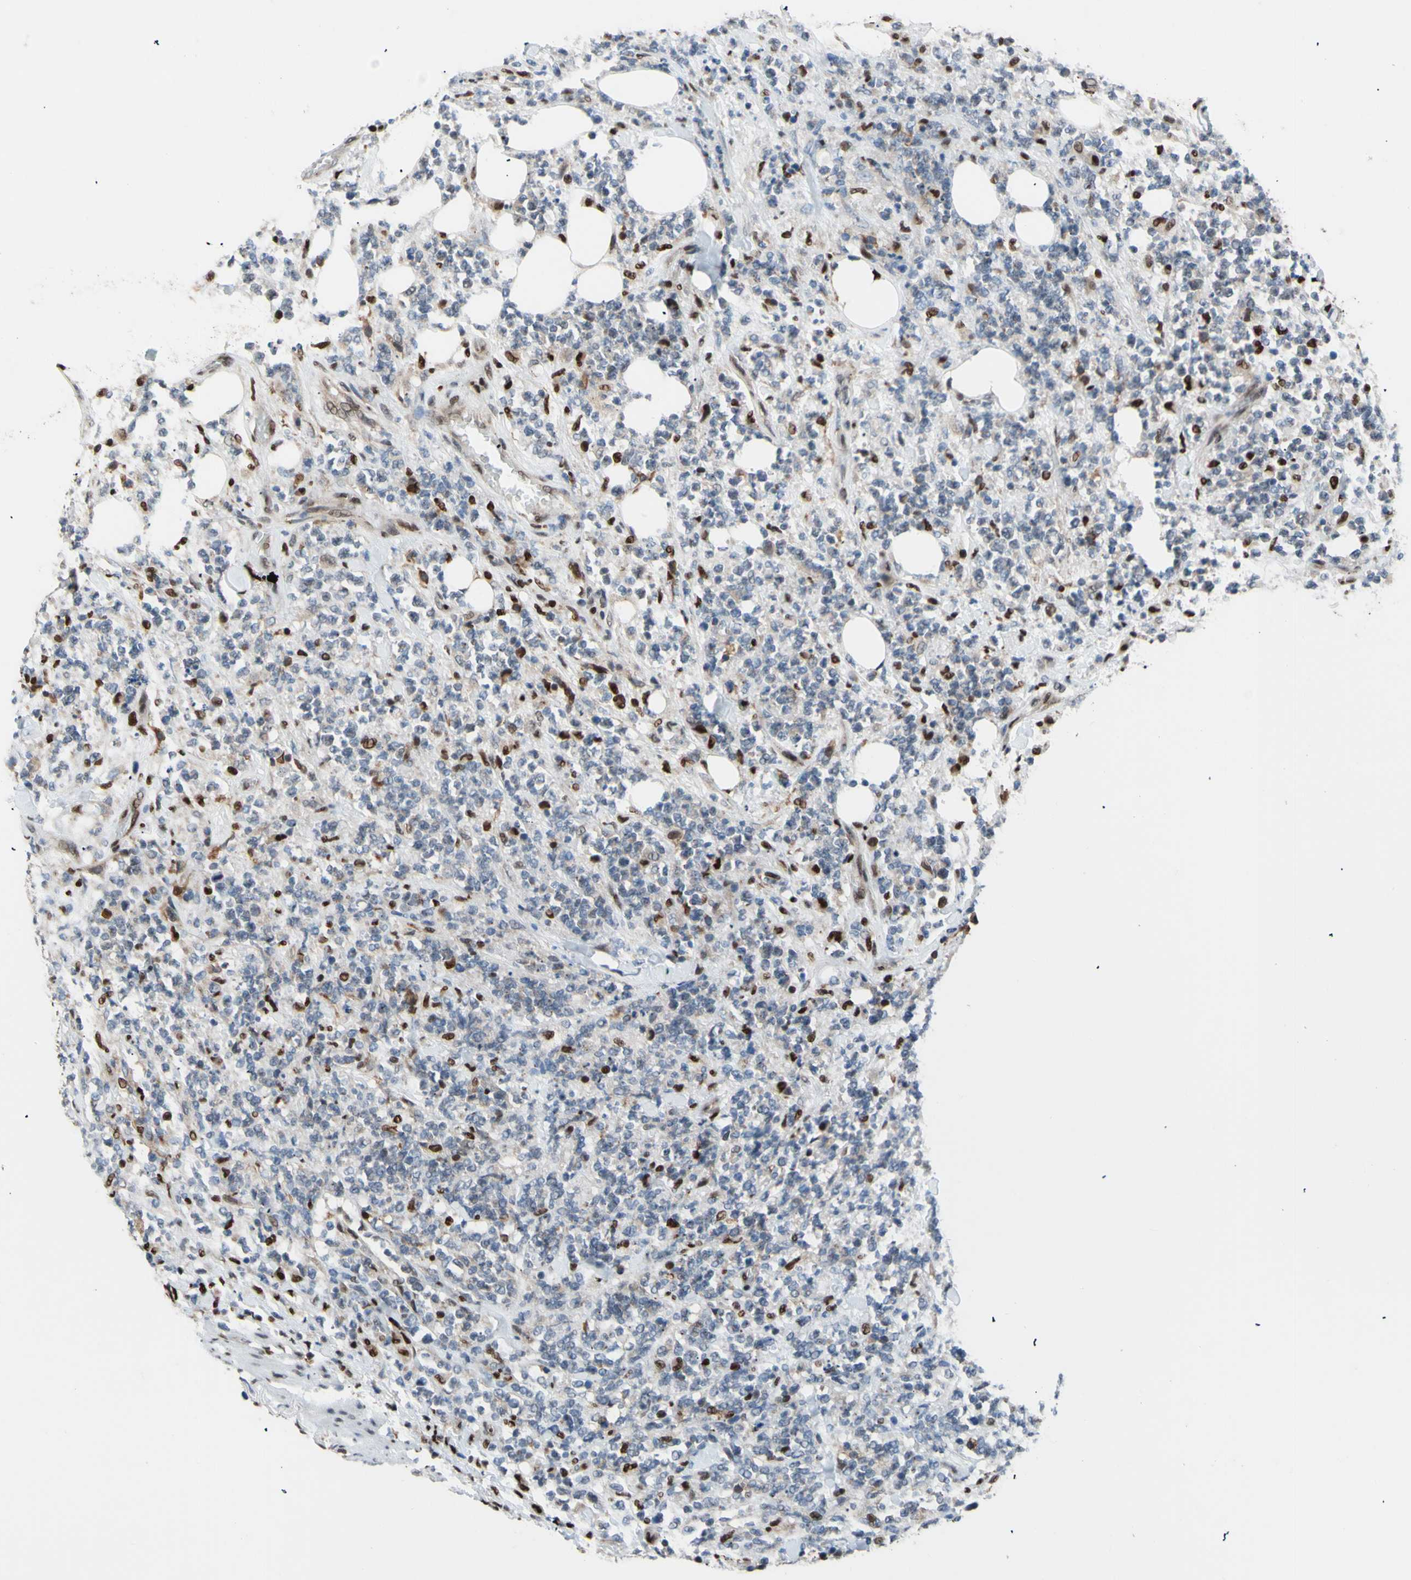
{"staining": {"intensity": "moderate", "quantity": "25%-75%", "location": "nuclear"}, "tissue": "lymphoma", "cell_type": "Tumor cells", "image_type": "cancer", "snomed": [{"axis": "morphology", "description": "Malignant lymphoma, non-Hodgkin's type, High grade"}, {"axis": "topography", "description": "Soft tissue"}], "caption": "The histopathology image exhibits staining of lymphoma, revealing moderate nuclear protein expression (brown color) within tumor cells.", "gene": "EED", "patient": {"sex": "male", "age": 18}}